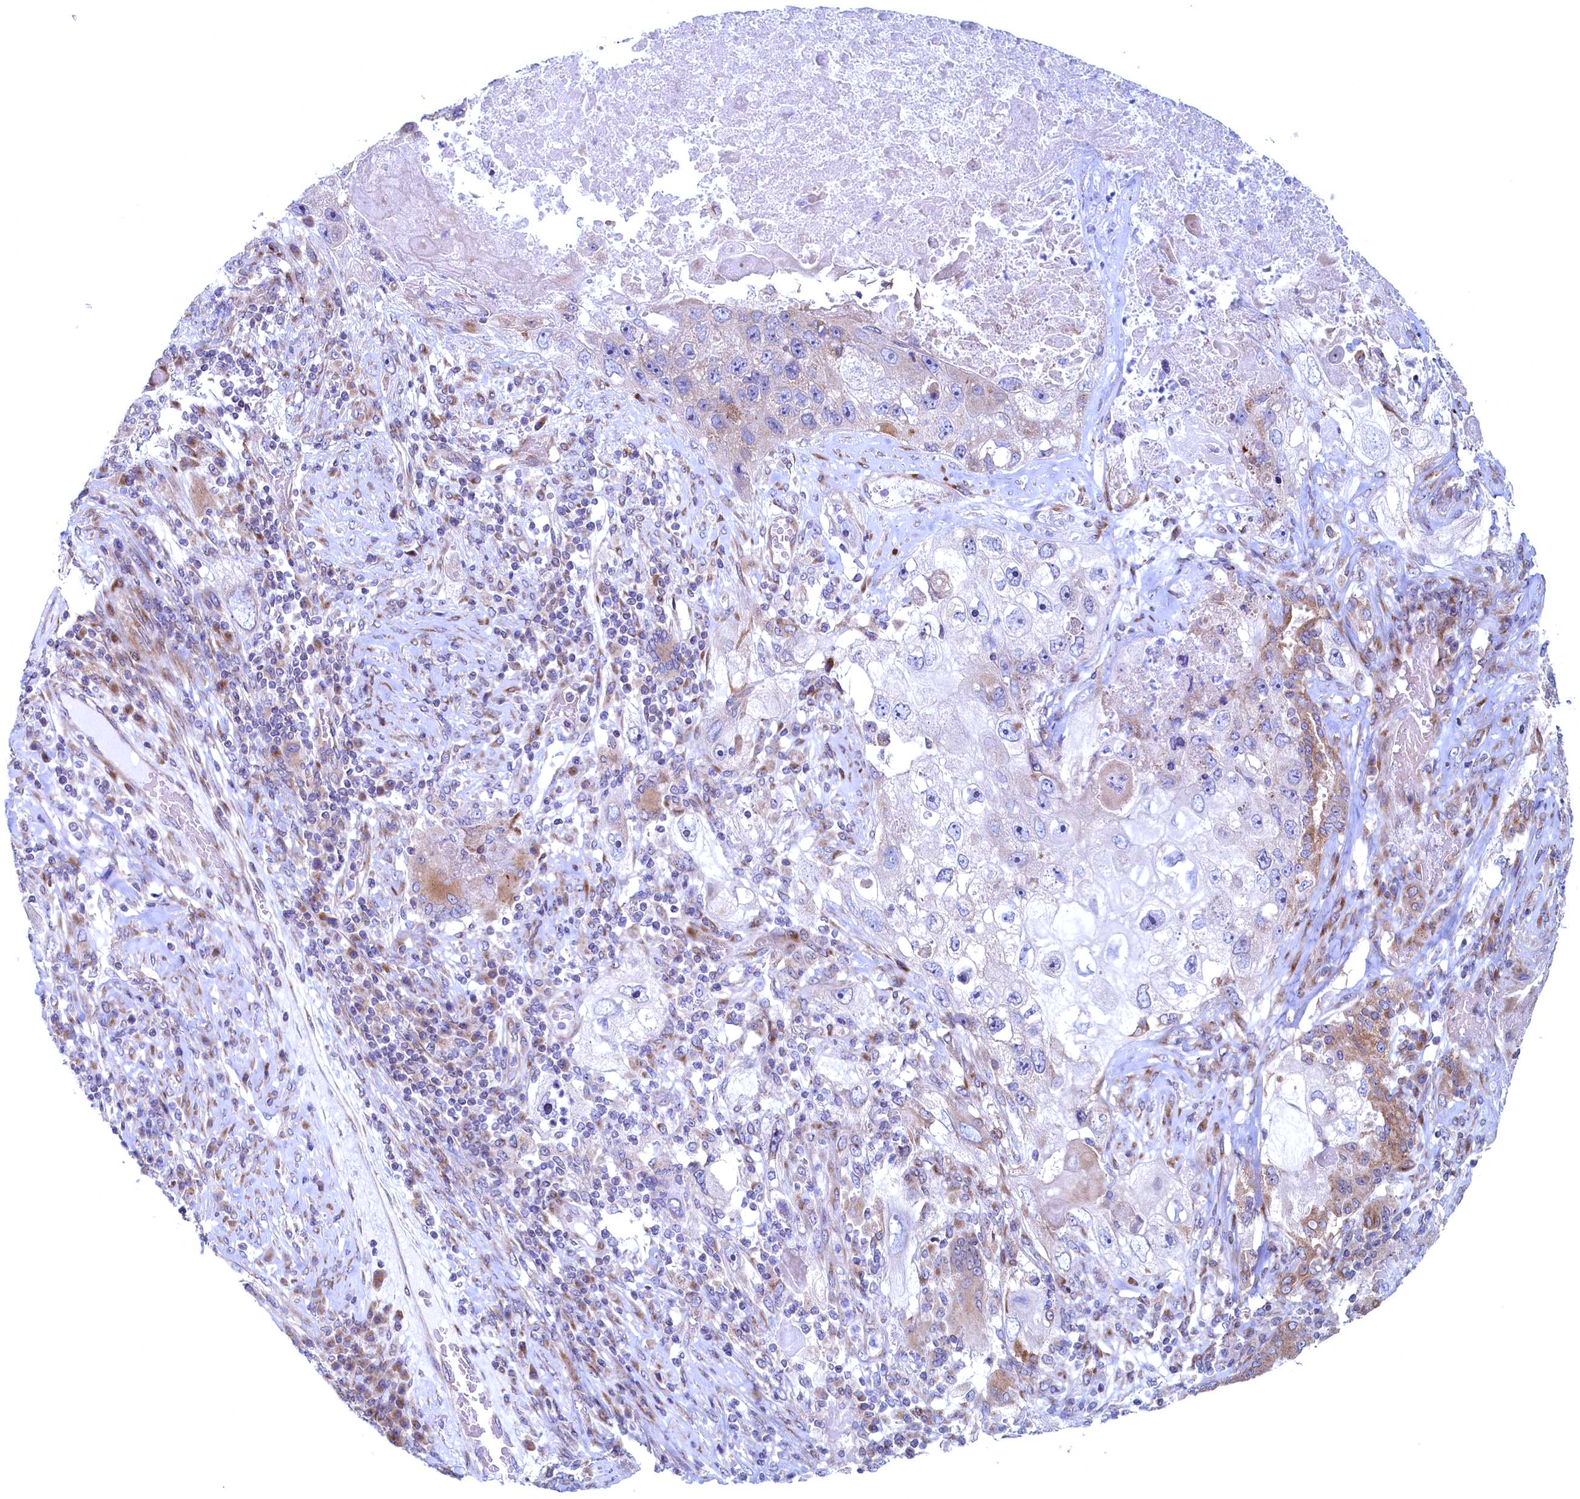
{"staining": {"intensity": "weak", "quantity": "<25%", "location": "cytoplasmic/membranous"}, "tissue": "lung cancer", "cell_type": "Tumor cells", "image_type": "cancer", "snomed": [{"axis": "morphology", "description": "Squamous cell carcinoma, NOS"}, {"axis": "topography", "description": "Lung"}], "caption": "Immunohistochemistry photomicrograph of lung cancer stained for a protein (brown), which displays no positivity in tumor cells. Nuclei are stained in blue.", "gene": "MTFMT", "patient": {"sex": "male", "age": 61}}